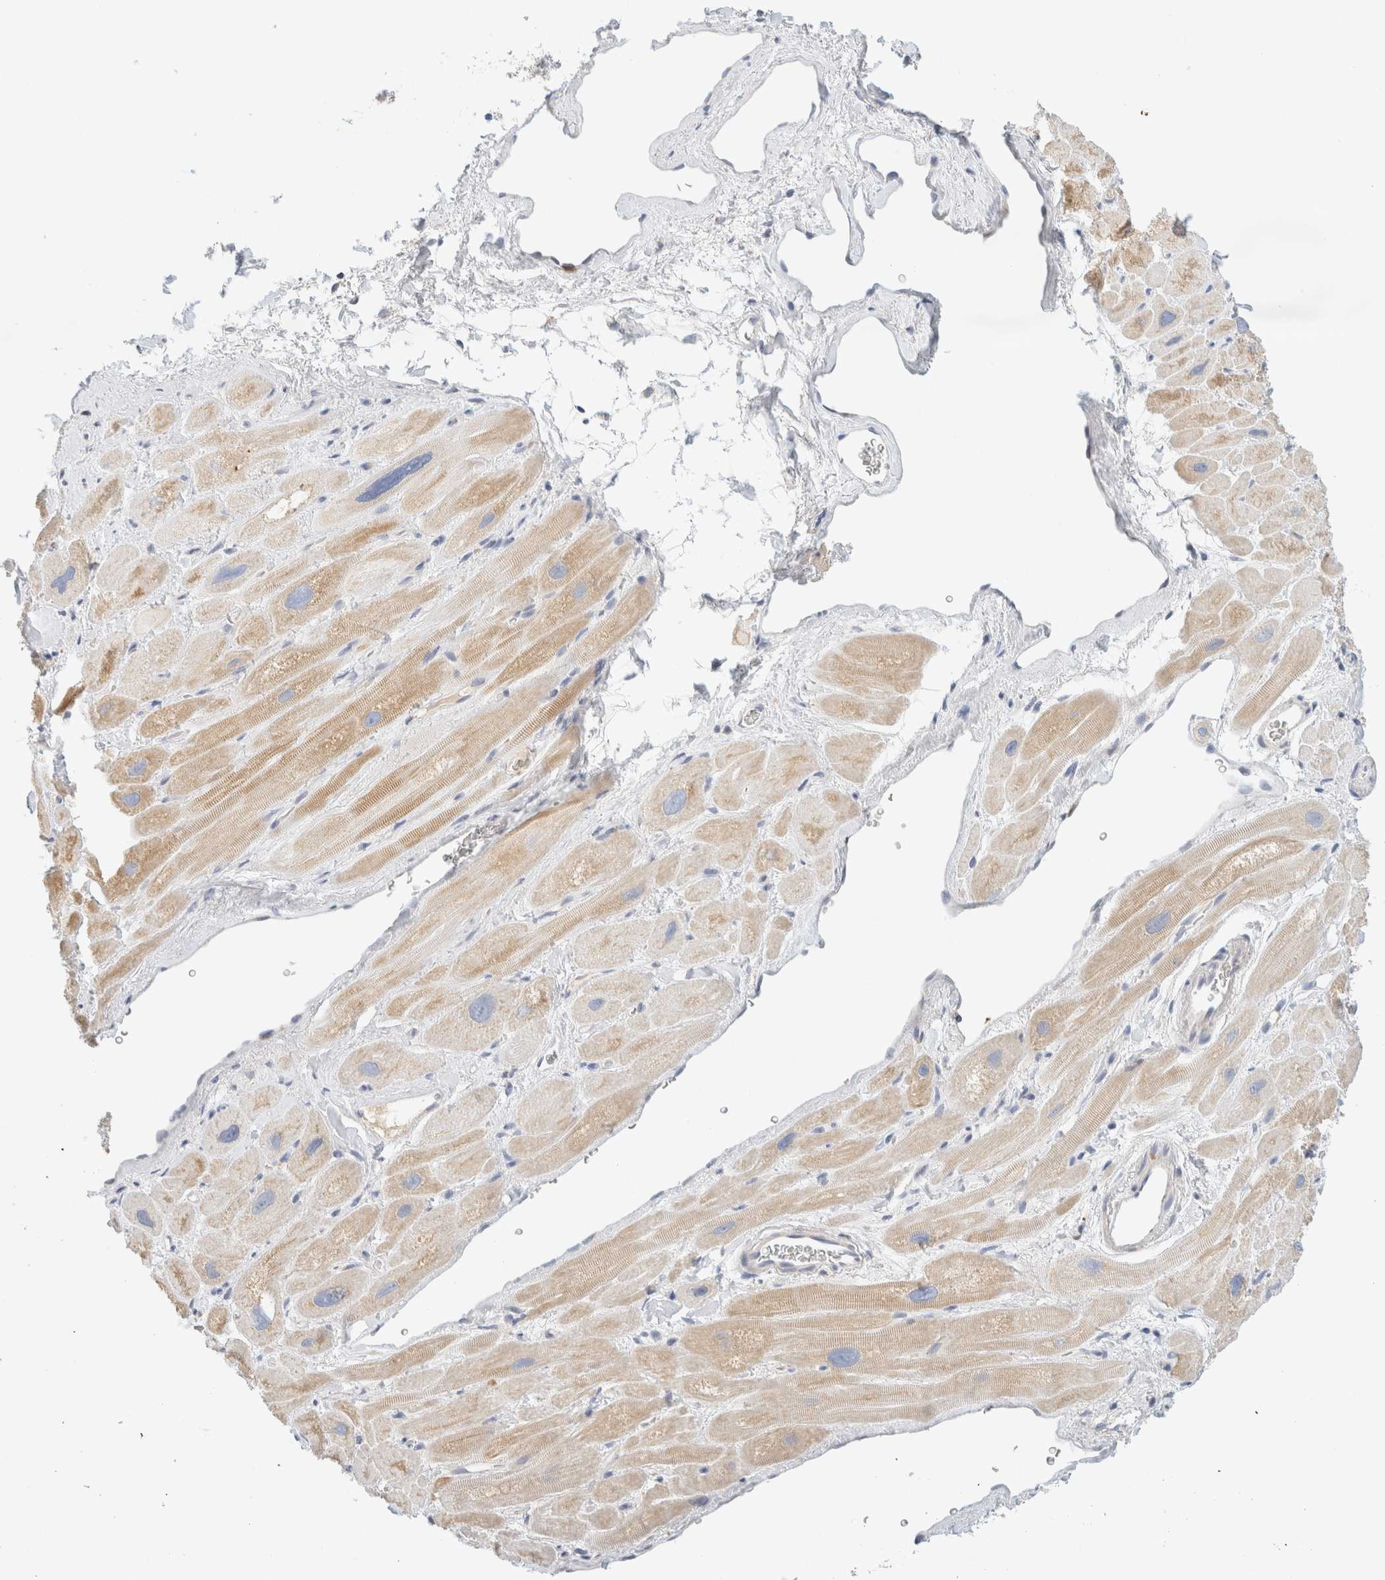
{"staining": {"intensity": "weak", "quantity": "25%-75%", "location": "cytoplasmic/membranous"}, "tissue": "heart muscle", "cell_type": "Cardiomyocytes", "image_type": "normal", "snomed": [{"axis": "morphology", "description": "Normal tissue, NOS"}, {"axis": "topography", "description": "Heart"}], "caption": "Immunohistochemistry of normal heart muscle demonstrates low levels of weak cytoplasmic/membranous expression in approximately 25%-75% of cardiomyocytes. The staining was performed using DAB, with brown indicating positive protein expression. Nuclei are stained blue with hematoxylin.", "gene": "HDHD3", "patient": {"sex": "male", "age": 49}}